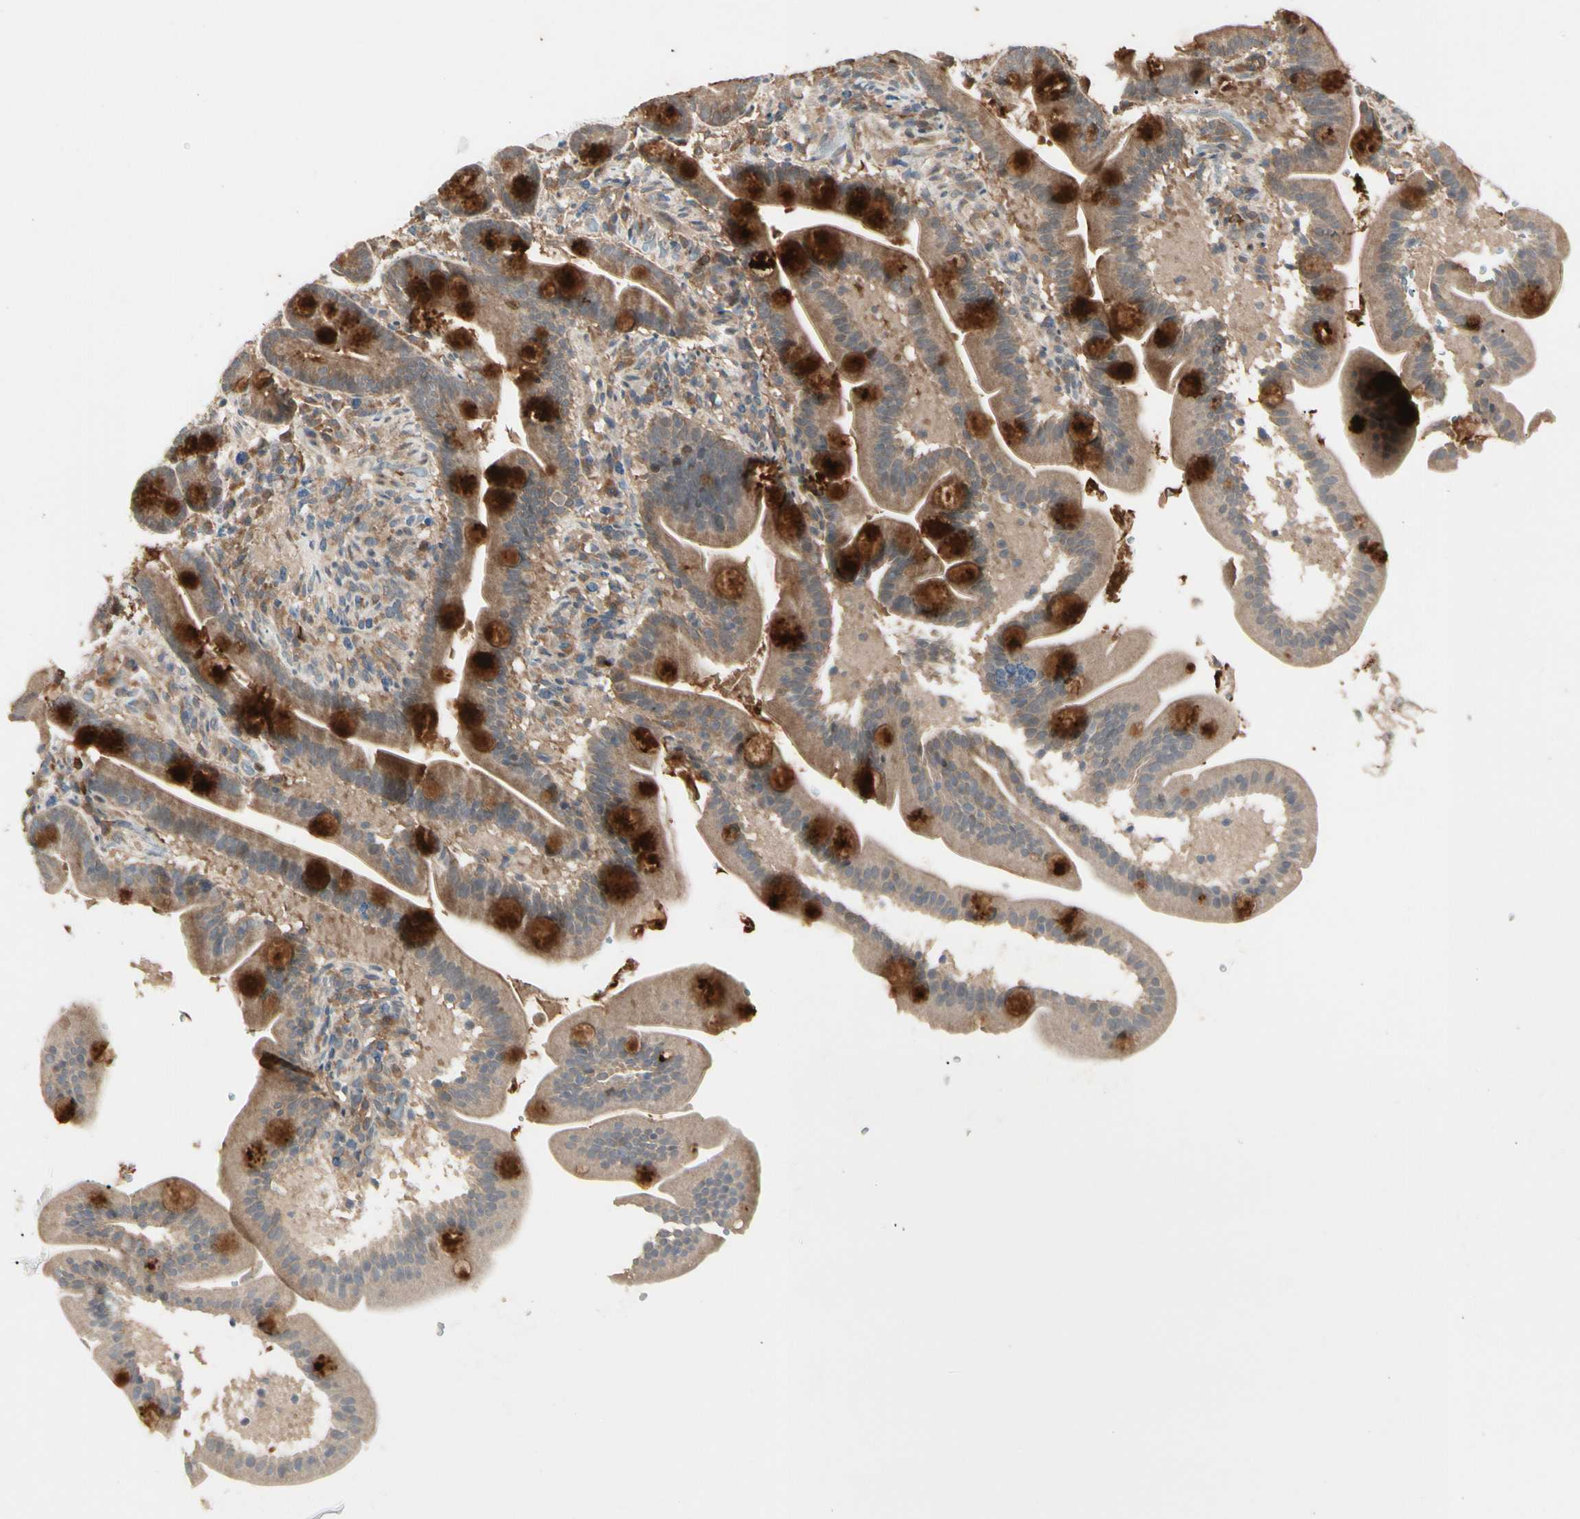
{"staining": {"intensity": "moderate", "quantity": "<25%", "location": "cytoplasmic/membranous"}, "tissue": "duodenum", "cell_type": "Glandular cells", "image_type": "normal", "snomed": [{"axis": "morphology", "description": "Normal tissue, NOS"}, {"axis": "topography", "description": "Duodenum"}], "caption": "Immunohistochemical staining of unremarkable duodenum exhibits moderate cytoplasmic/membranous protein expression in approximately <25% of glandular cells.", "gene": "ATG4C", "patient": {"sex": "male", "age": 54}}